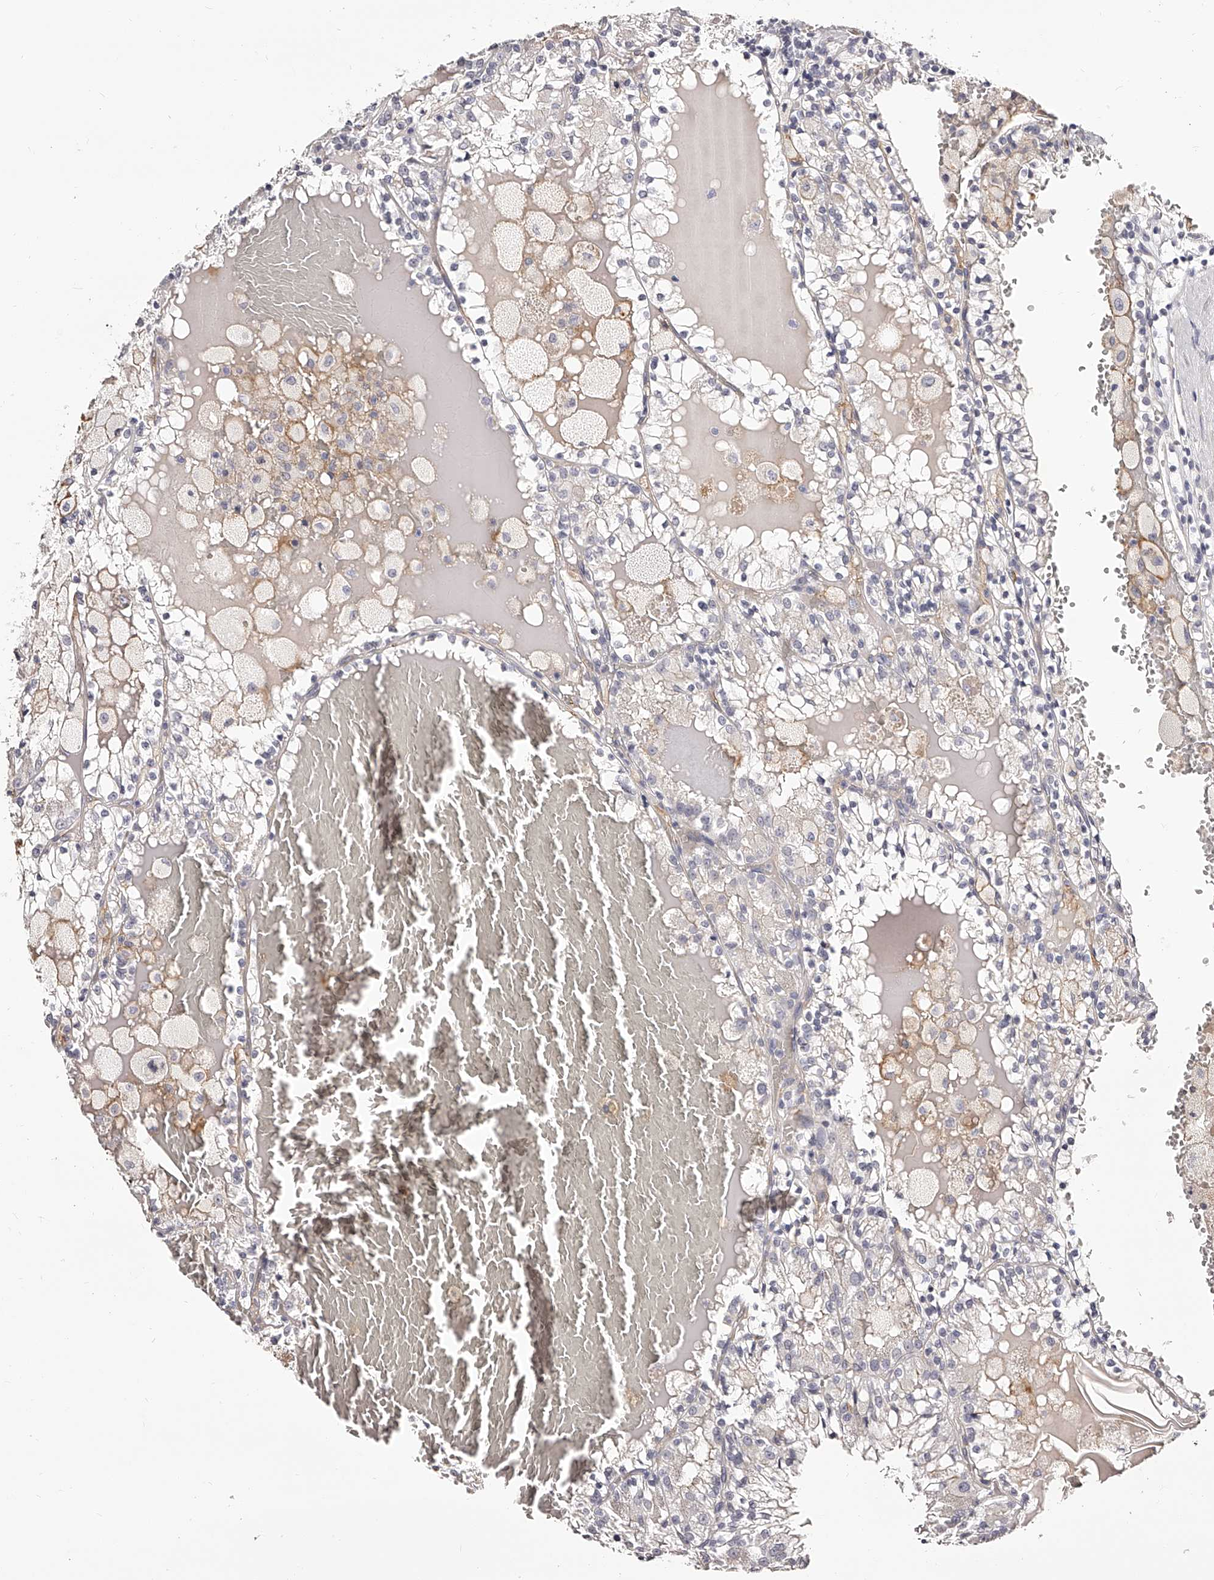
{"staining": {"intensity": "negative", "quantity": "none", "location": "none"}, "tissue": "renal cancer", "cell_type": "Tumor cells", "image_type": "cancer", "snomed": [{"axis": "morphology", "description": "Adenocarcinoma, NOS"}, {"axis": "topography", "description": "Kidney"}], "caption": "DAB immunohistochemical staining of renal adenocarcinoma shows no significant positivity in tumor cells.", "gene": "CD82", "patient": {"sex": "female", "age": 56}}